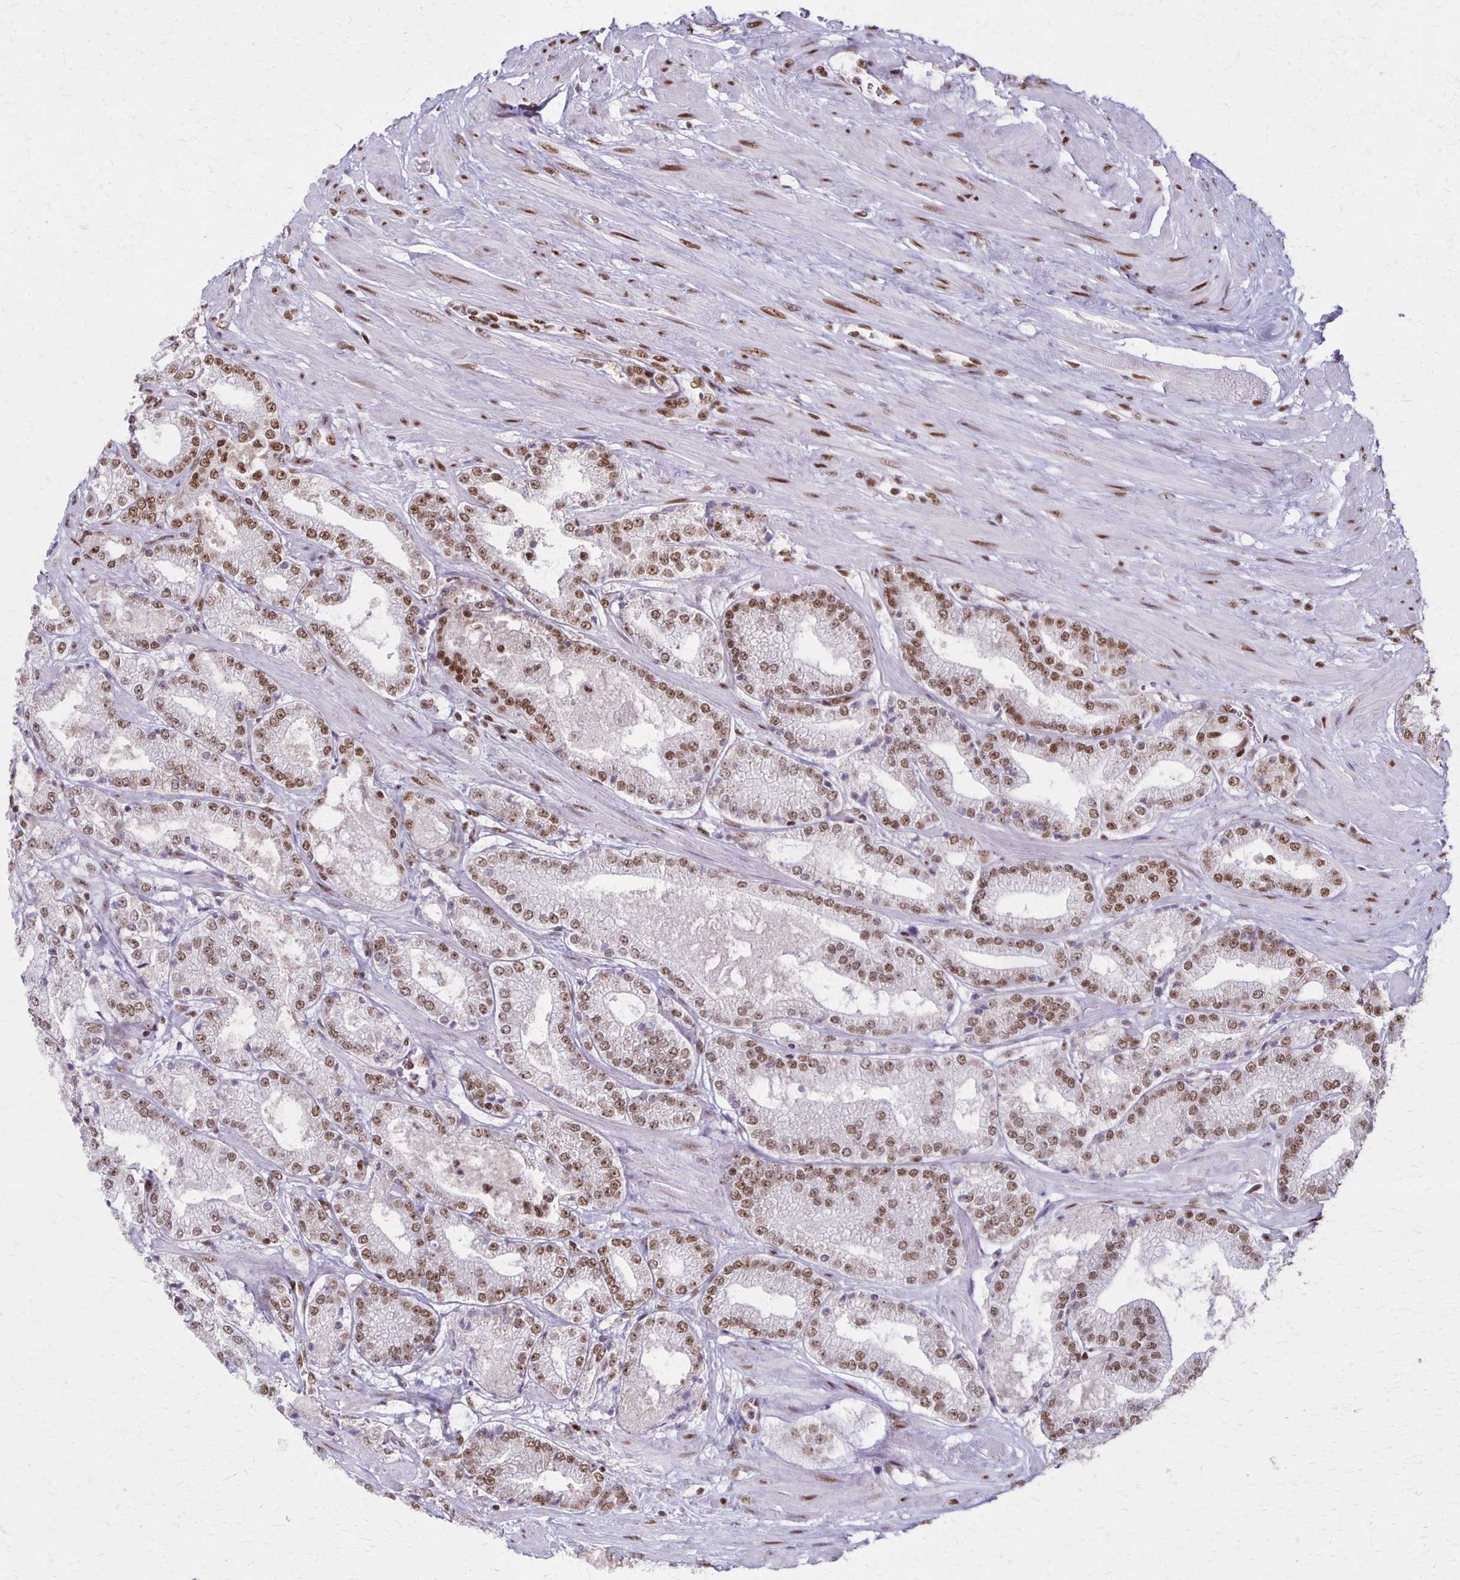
{"staining": {"intensity": "moderate", "quantity": ">75%", "location": "nuclear"}, "tissue": "prostate cancer", "cell_type": "Tumor cells", "image_type": "cancer", "snomed": [{"axis": "morphology", "description": "Adenocarcinoma, High grade"}, {"axis": "topography", "description": "Prostate"}], "caption": "Protein analysis of prostate cancer (high-grade adenocarcinoma) tissue shows moderate nuclear expression in approximately >75% of tumor cells.", "gene": "XRCC6", "patient": {"sex": "male", "age": 64}}